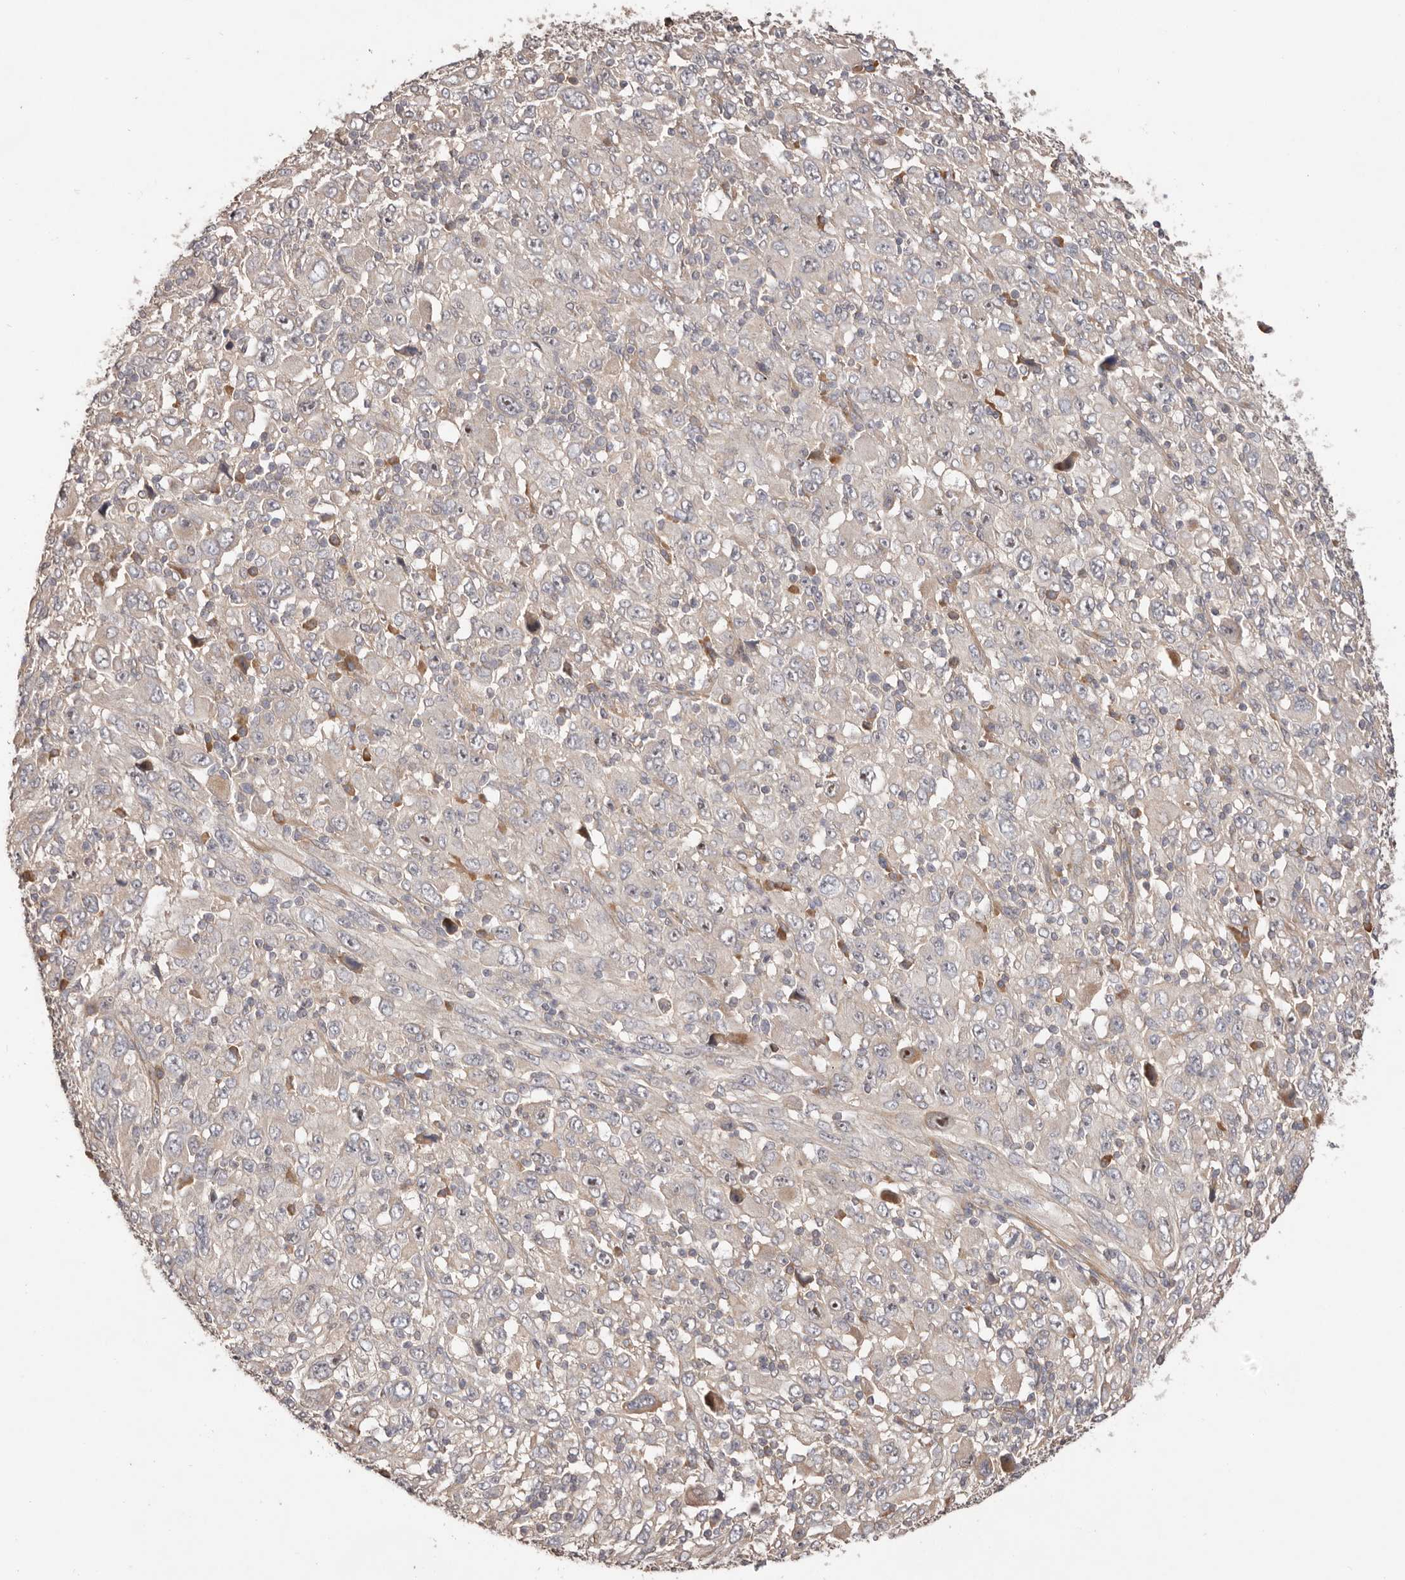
{"staining": {"intensity": "negative", "quantity": "none", "location": "none"}, "tissue": "melanoma", "cell_type": "Tumor cells", "image_type": "cancer", "snomed": [{"axis": "morphology", "description": "Malignant melanoma, Metastatic site"}, {"axis": "topography", "description": "Skin"}], "caption": "High magnification brightfield microscopy of malignant melanoma (metastatic site) stained with DAB (3,3'-diaminobenzidine) (brown) and counterstained with hematoxylin (blue): tumor cells show no significant staining.", "gene": "DOP1A", "patient": {"sex": "female", "age": 56}}